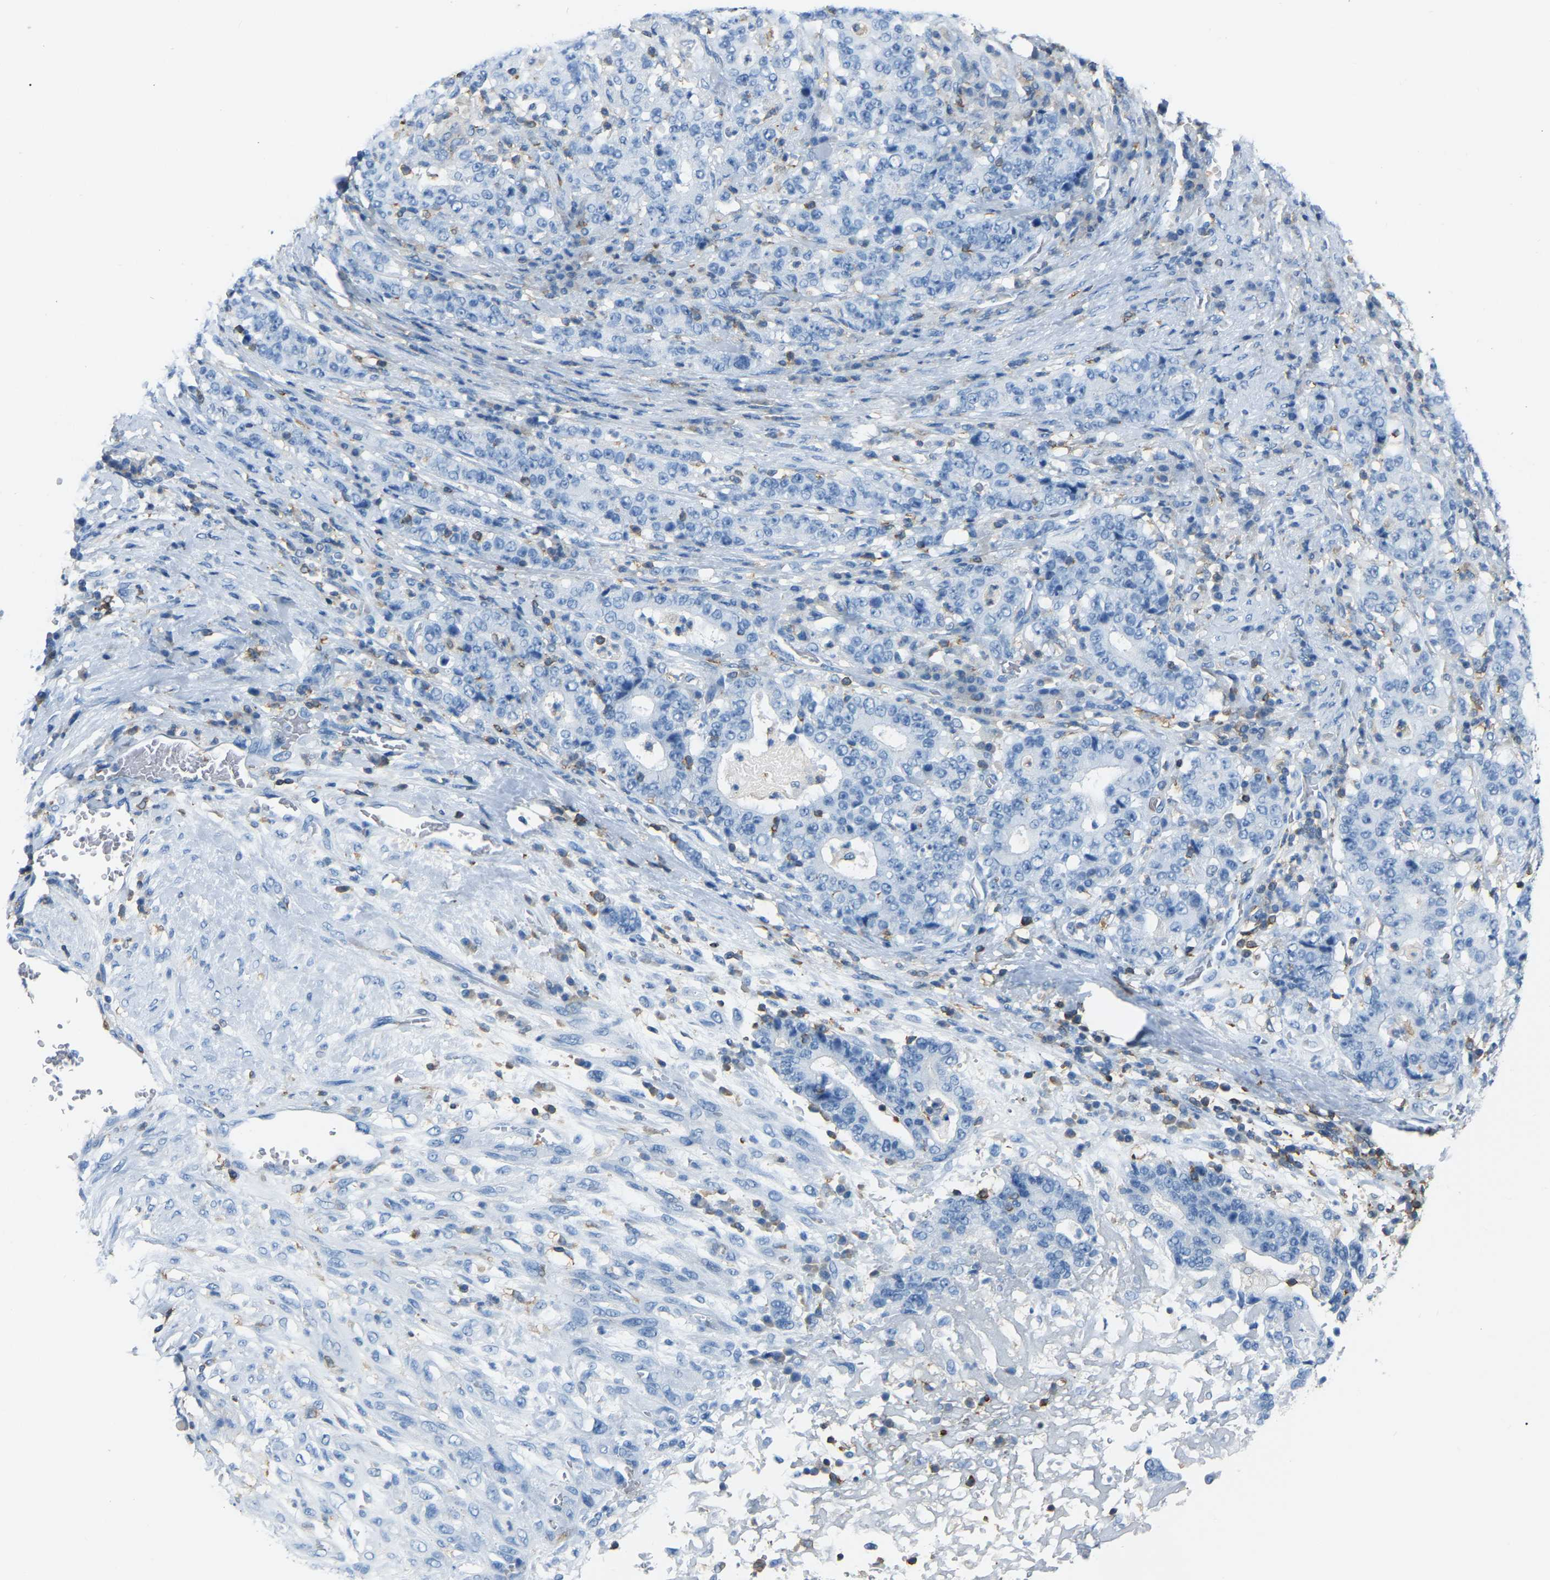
{"staining": {"intensity": "negative", "quantity": "none", "location": "none"}, "tissue": "stomach cancer", "cell_type": "Tumor cells", "image_type": "cancer", "snomed": [{"axis": "morphology", "description": "Normal tissue, NOS"}, {"axis": "morphology", "description": "Adenocarcinoma, NOS"}, {"axis": "topography", "description": "Stomach, upper"}, {"axis": "topography", "description": "Stomach"}], "caption": "IHC of human adenocarcinoma (stomach) exhibits no expression in tumor cells. The staining was performed using DAB to visualize the protein expression in brown, while the nuclei were stained in blue with hematoxylin (Magnification: 20x).", "gene": "ARHGAP45", "patient": {"sex": "male", "age": 59}}